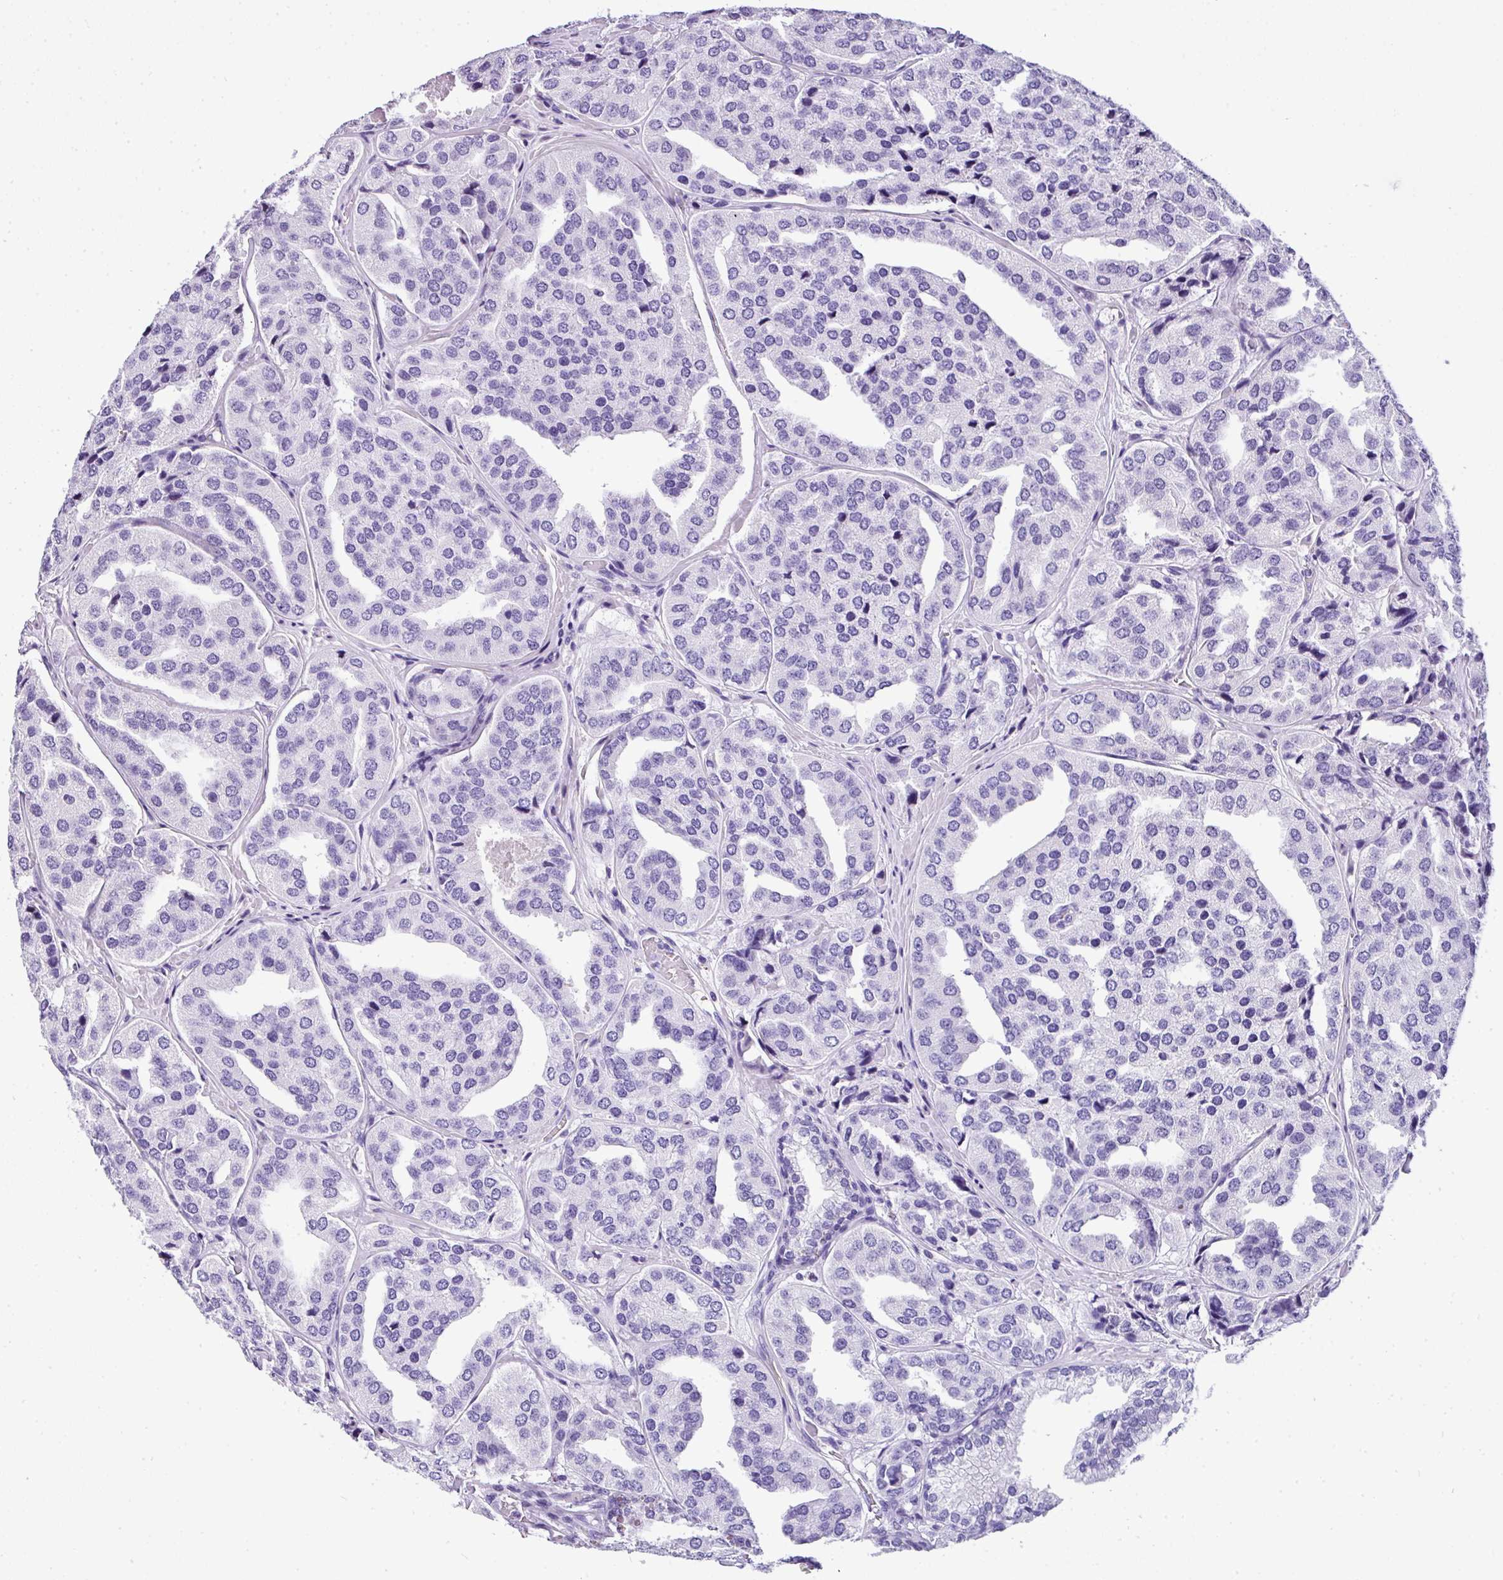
{"staining": {"intensity": "negative", "quantity": "none", "location": "none"}, "tissue": "prostate cancer", "cell_type": "Tumor cells", "image_type": "cancer", "snomed": [{"axis": "morphology", "description": "Adenocarcinoma, High grade"}, {"axis": "topography", "description": "Prostate"}], "caption": "A histopathology image of human prostate cancer is negative for staining in tumor cells.", "gene": "MUC21", "patient": {"sex": "male", "age": 63}}